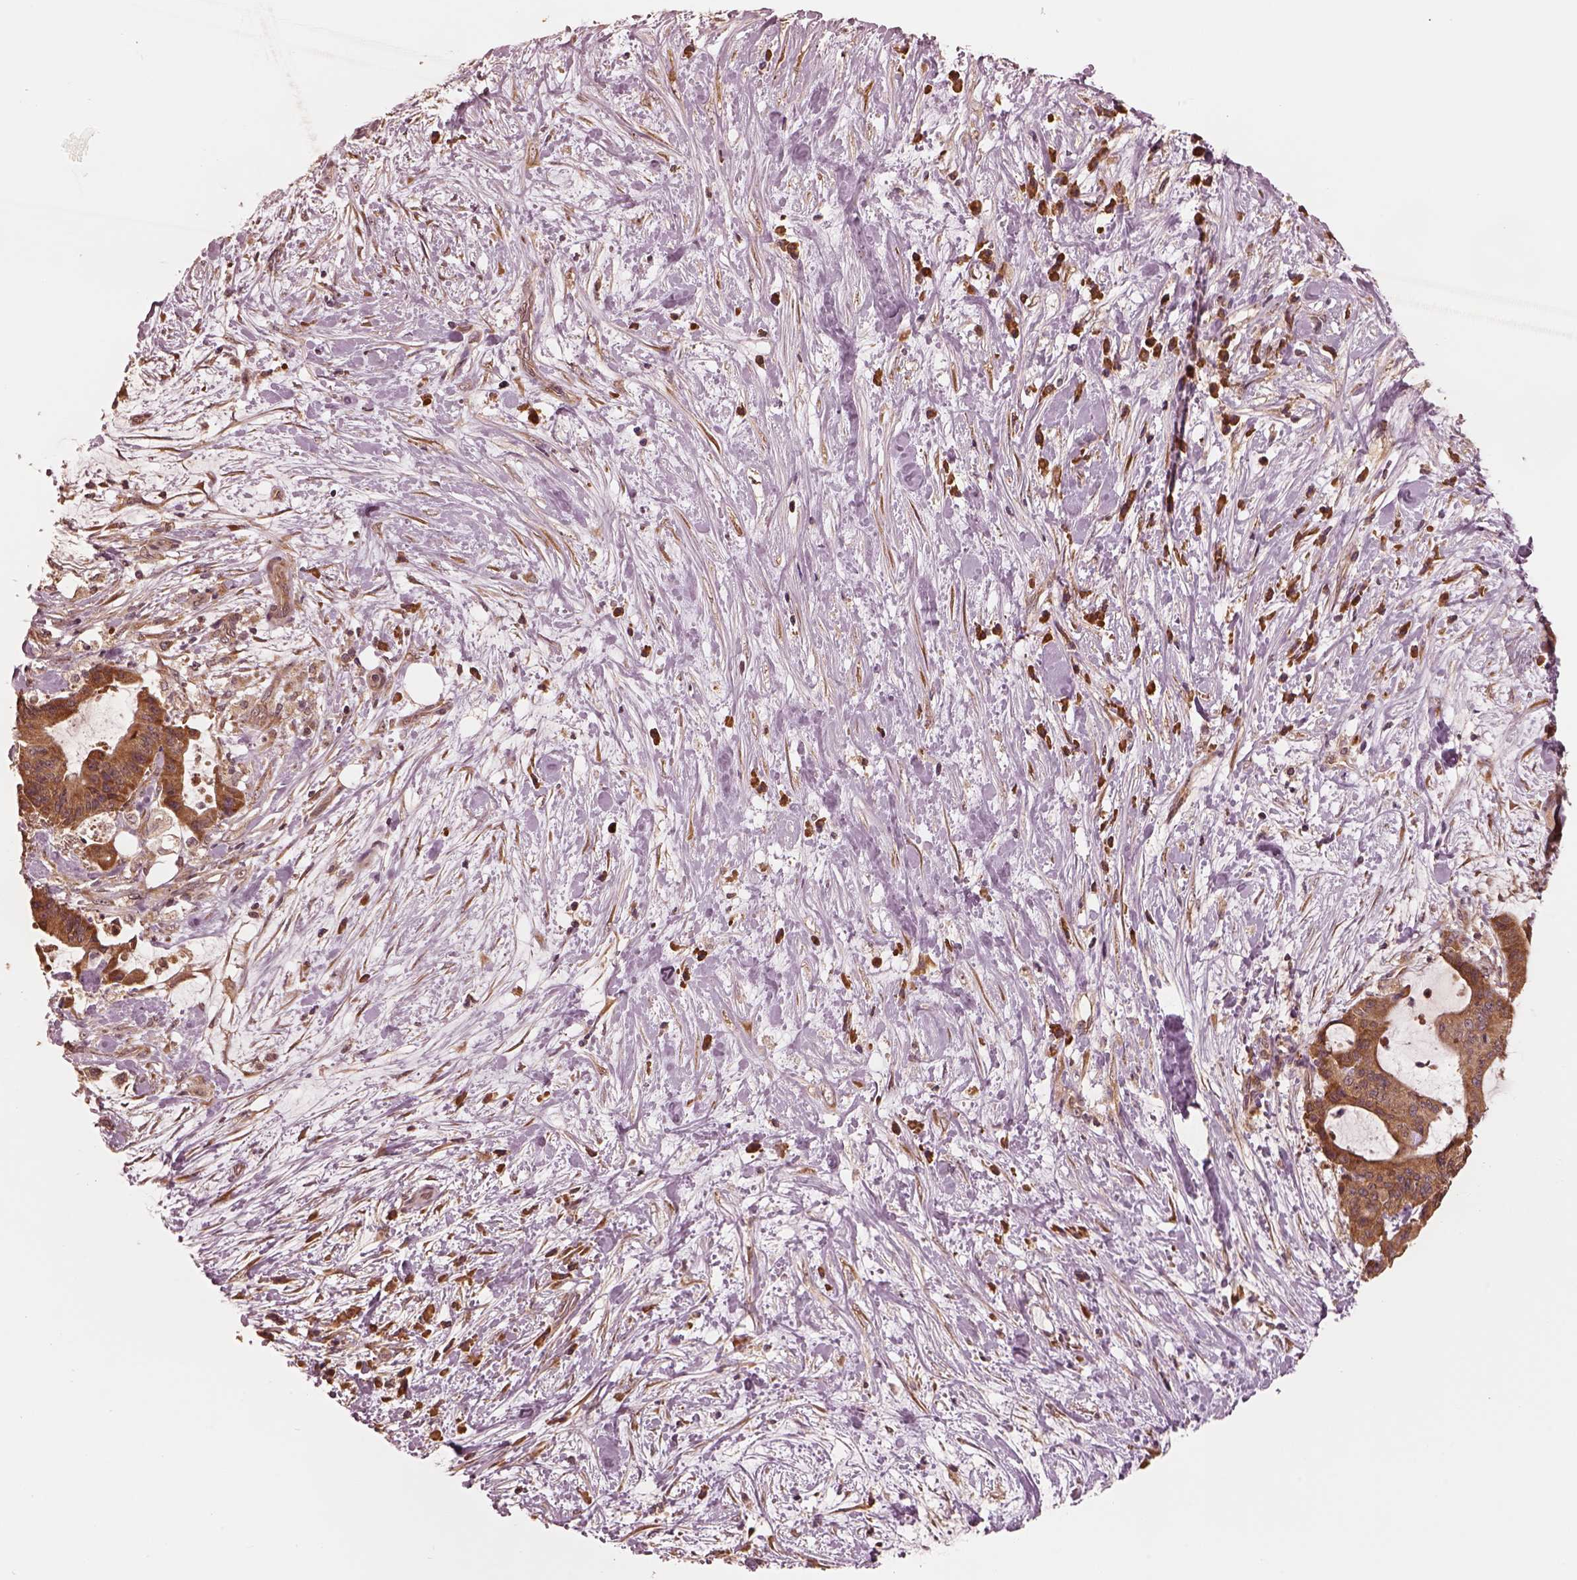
{"staining": {"intensity": "moderate", "quantity": ">75%", "location": "cytoplasmic/membranous"}, "tissue": "liver cancer", "cell_type": "Tumor cells", "image_type": "cancer", "snomed": [{"axis": "morphology", "description": "Cholangiocarcinoma"}, {"axis": "topography", "description": "Liver"}], "caption": "Protein expression analysis of human liver cancer reveals moderate cytoplasmic/membranous positivity in about >75% of tumor cells. The staining was performed using DAB, with brown indicating positive protein expression. Nuclei are stained blue with hematoxylin.", "gene": "RPS5", "patient": {"sex": "female", "age": 73}}